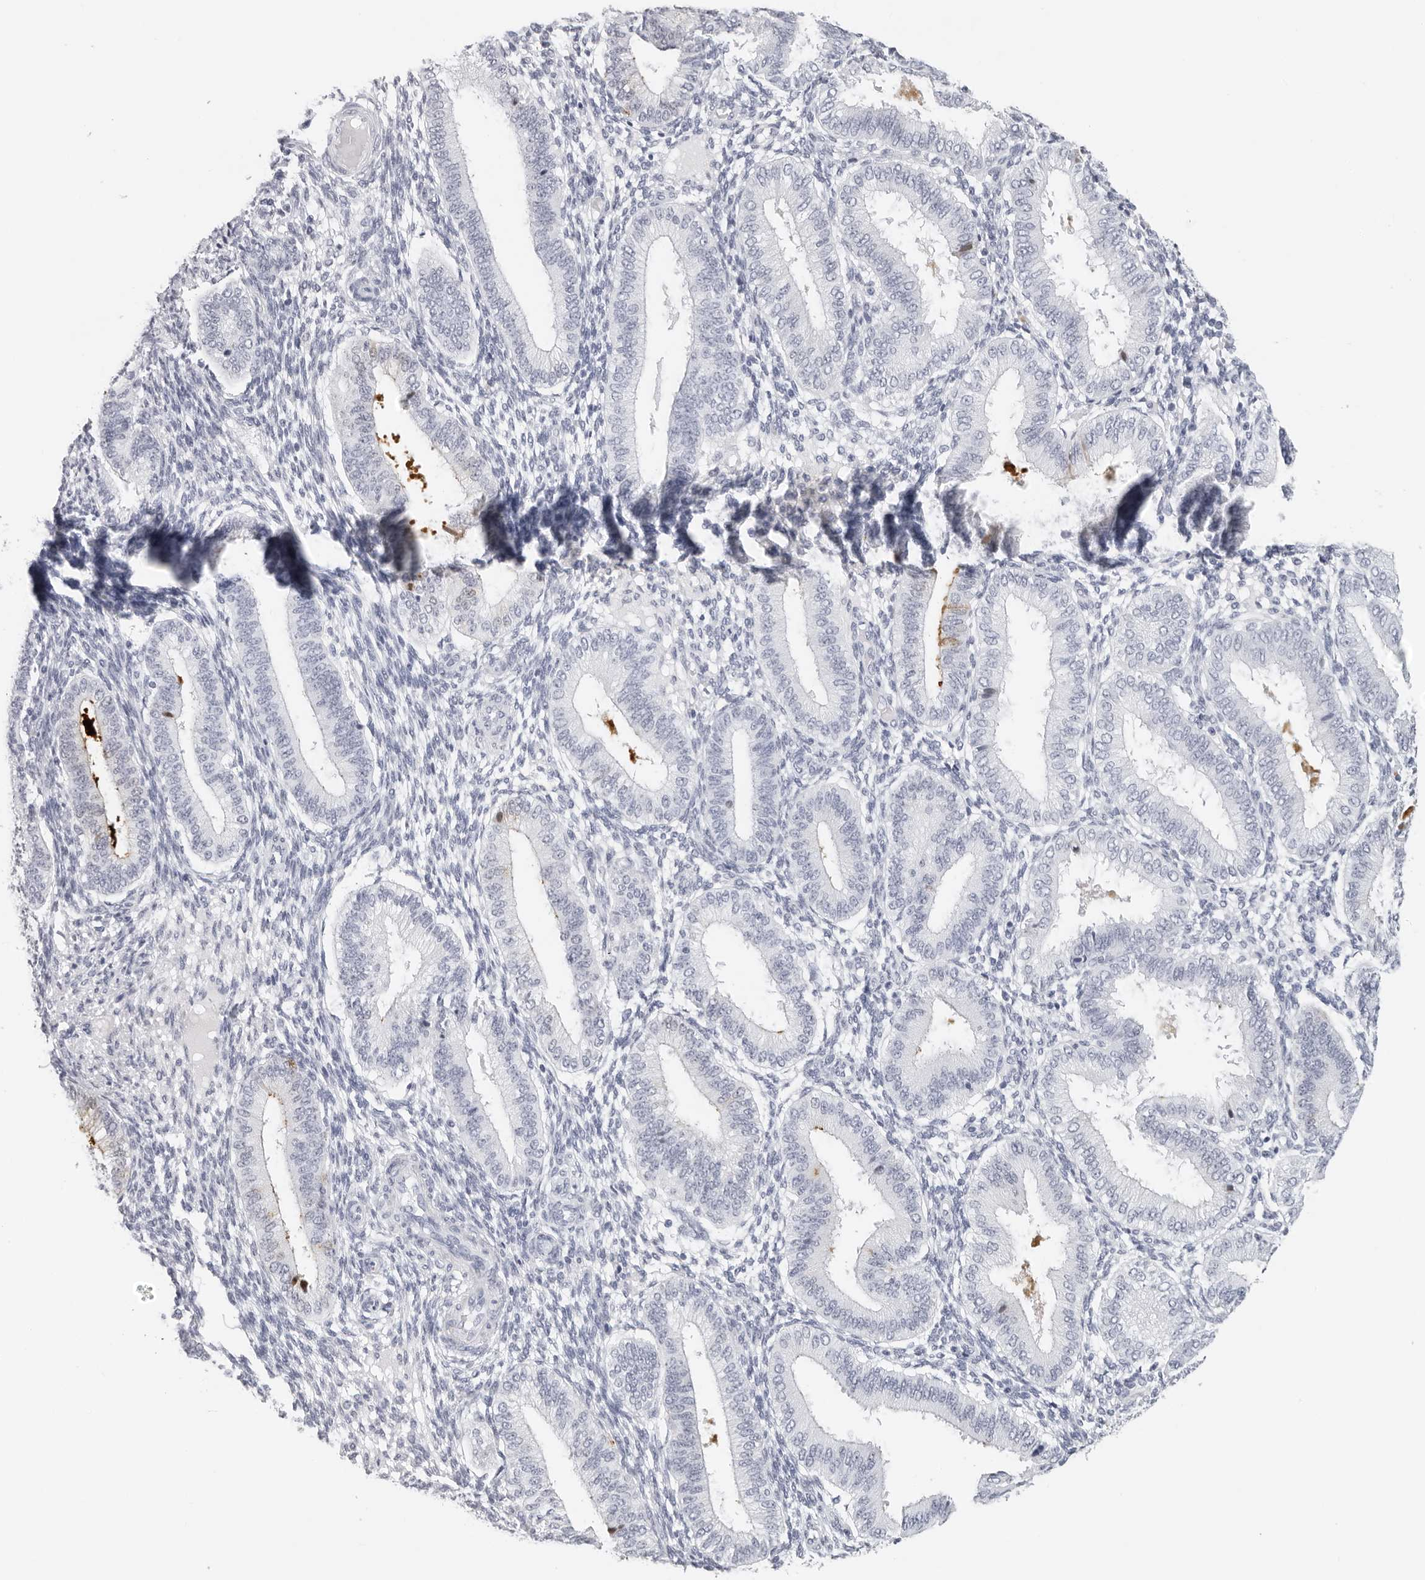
{"staining": {"intensity": "negative", "quantity": "none", "location": "none"}, "tissue": "endometrium", "cell_type": "Cells in endometrial stroma", "image_type": "normal", "snomed": [{"axis": "morphology", "description": "Normal tissue, NOS"}, {"axis": "topography", "description": "Endometrium"}], "caption": "Cells in endometrial stroma are negative for brown protein staining in unremarkable endometrium.", "gene": "CST1", "patient": {"sex": "female", "age": 39}}